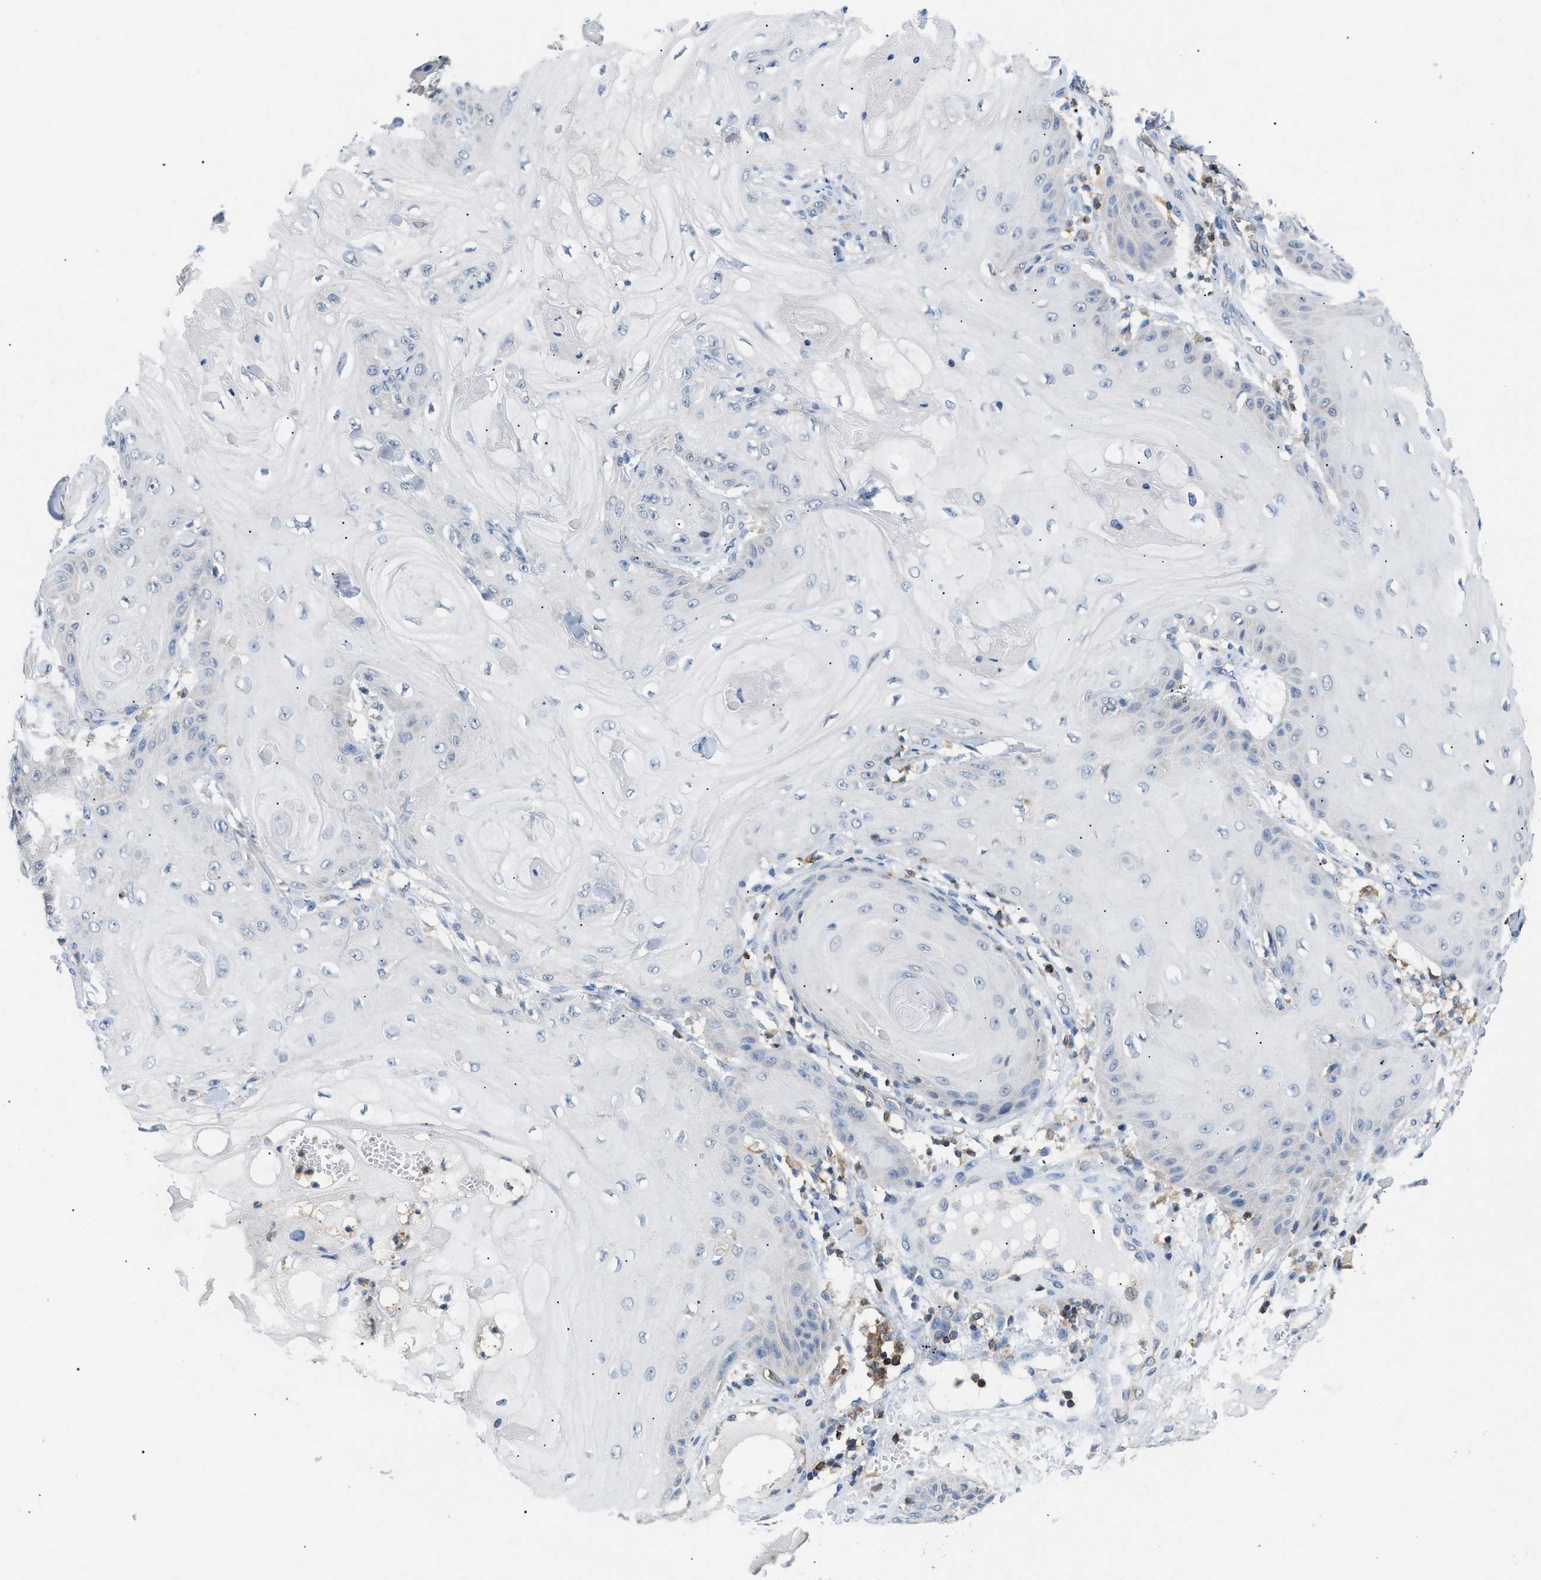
{"staining": {"intensity": "negative", "quantity": "none", "location": "none"}, "tissue": "skin cancer", "cell_type": "Tumor cells", "image_type": "cancer", "snomed": [{"axis": "morphology", "description": "Squamous cell carcinoma, NOS"}, {"axis": "topography", "description": "Skin"}], "caption": "The histopathology image displays no staining of tumor cells in skin cancer. (IHC, brightfield microscopy, high magnification).", "gene": "INPP5D", "patient": {"sex": "male", "age": 74}}